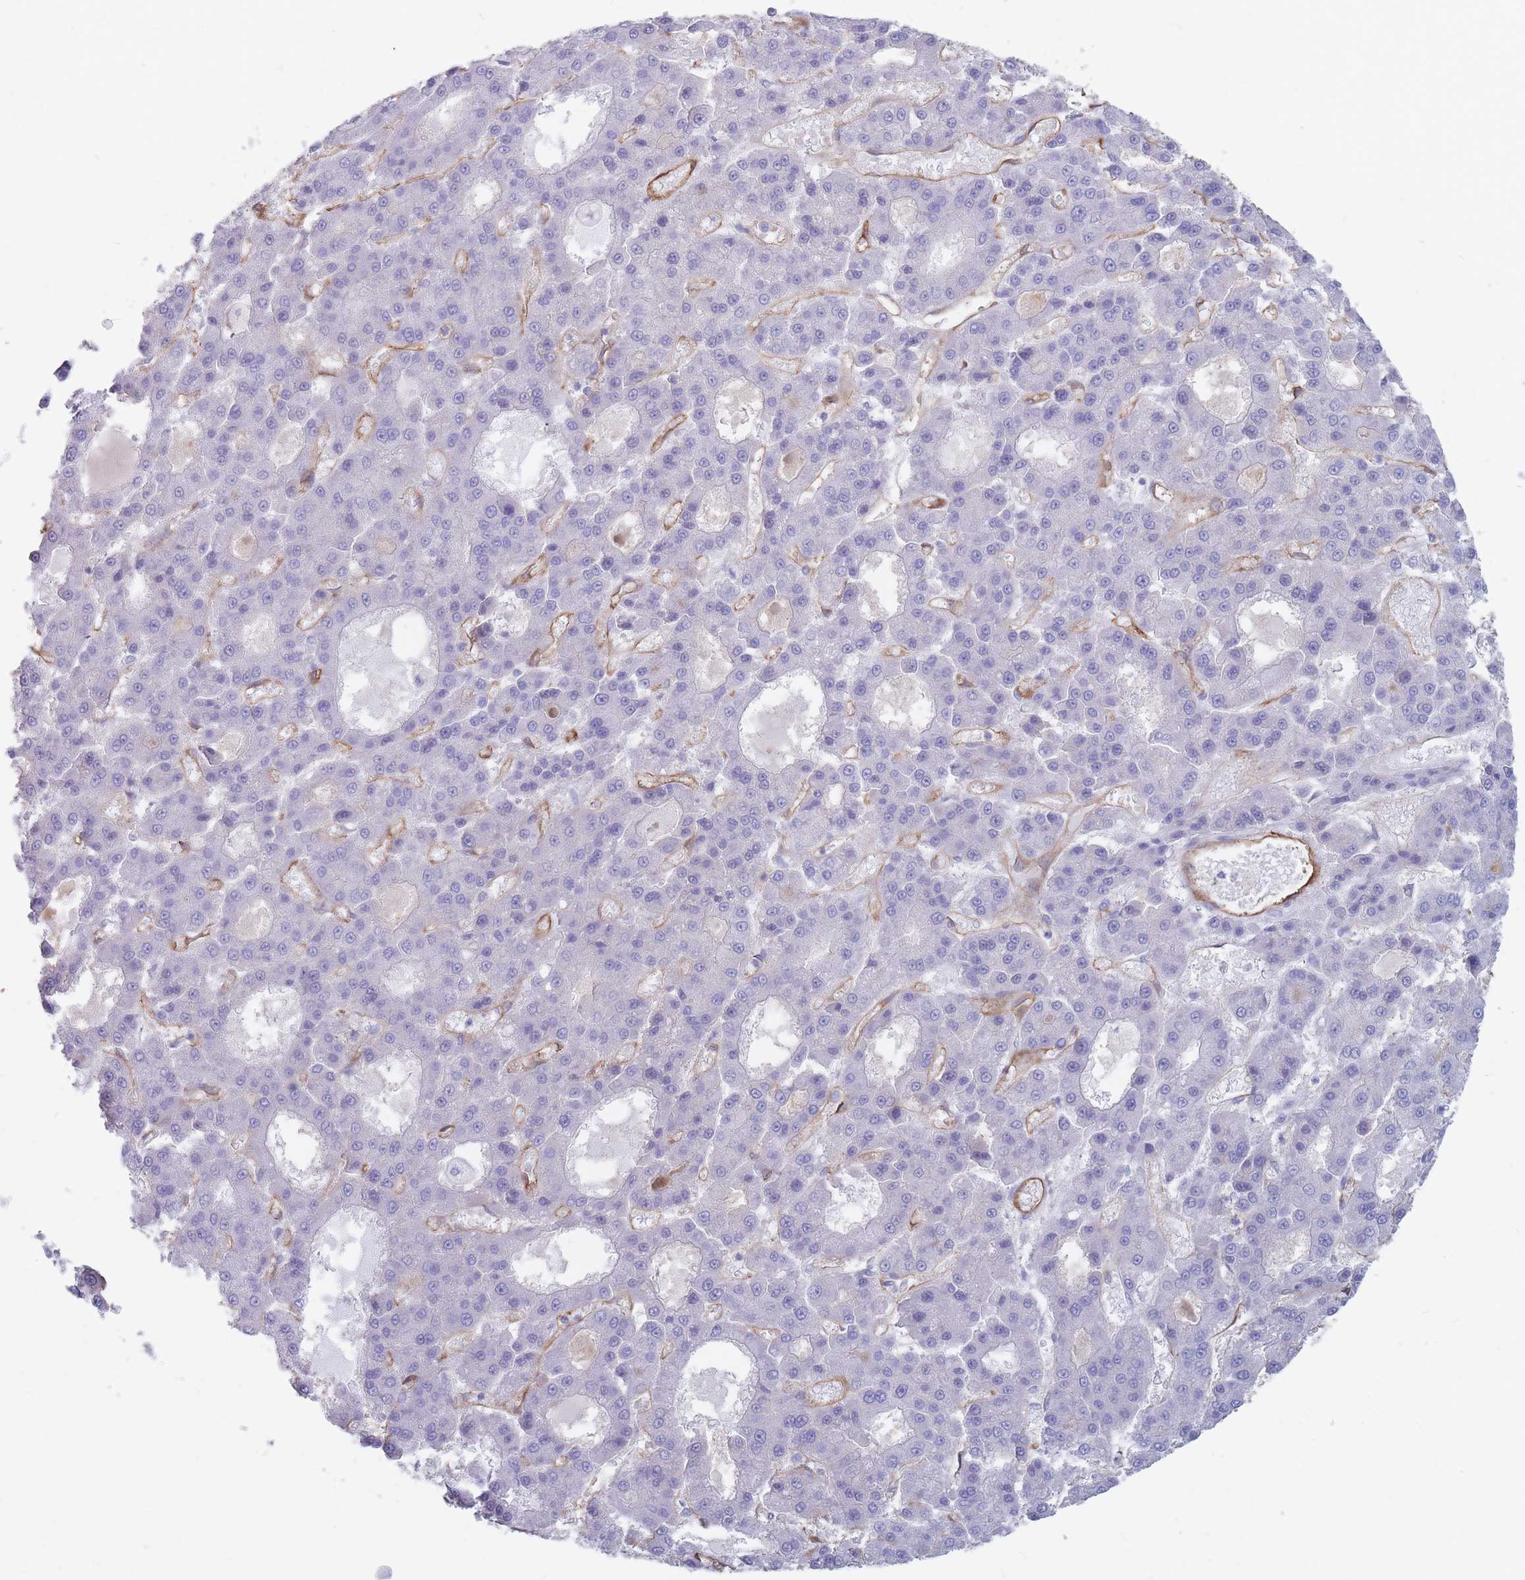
{"staining": {"intensity": "negative", "quantity": "none", "location": "none"}, "tissue": "liver cancer", "cell_type": "Tumor cells", "image_type": "cancer", "snomed": [{"axis": "morphology", "description": "Carcinoma, Hepatocellular, NOS"}, {"axis": "topography", "description": "Liver"}], "caption": "Tumor cells are negative for protein expression in human hepatocellular carcinoma (liver). The staining is performed using DAB brown chromogen with nuclei counter-stained in using hematoxylin.", "gene": "PLPP1", "patient": {"sex": "male", "age": 70}}